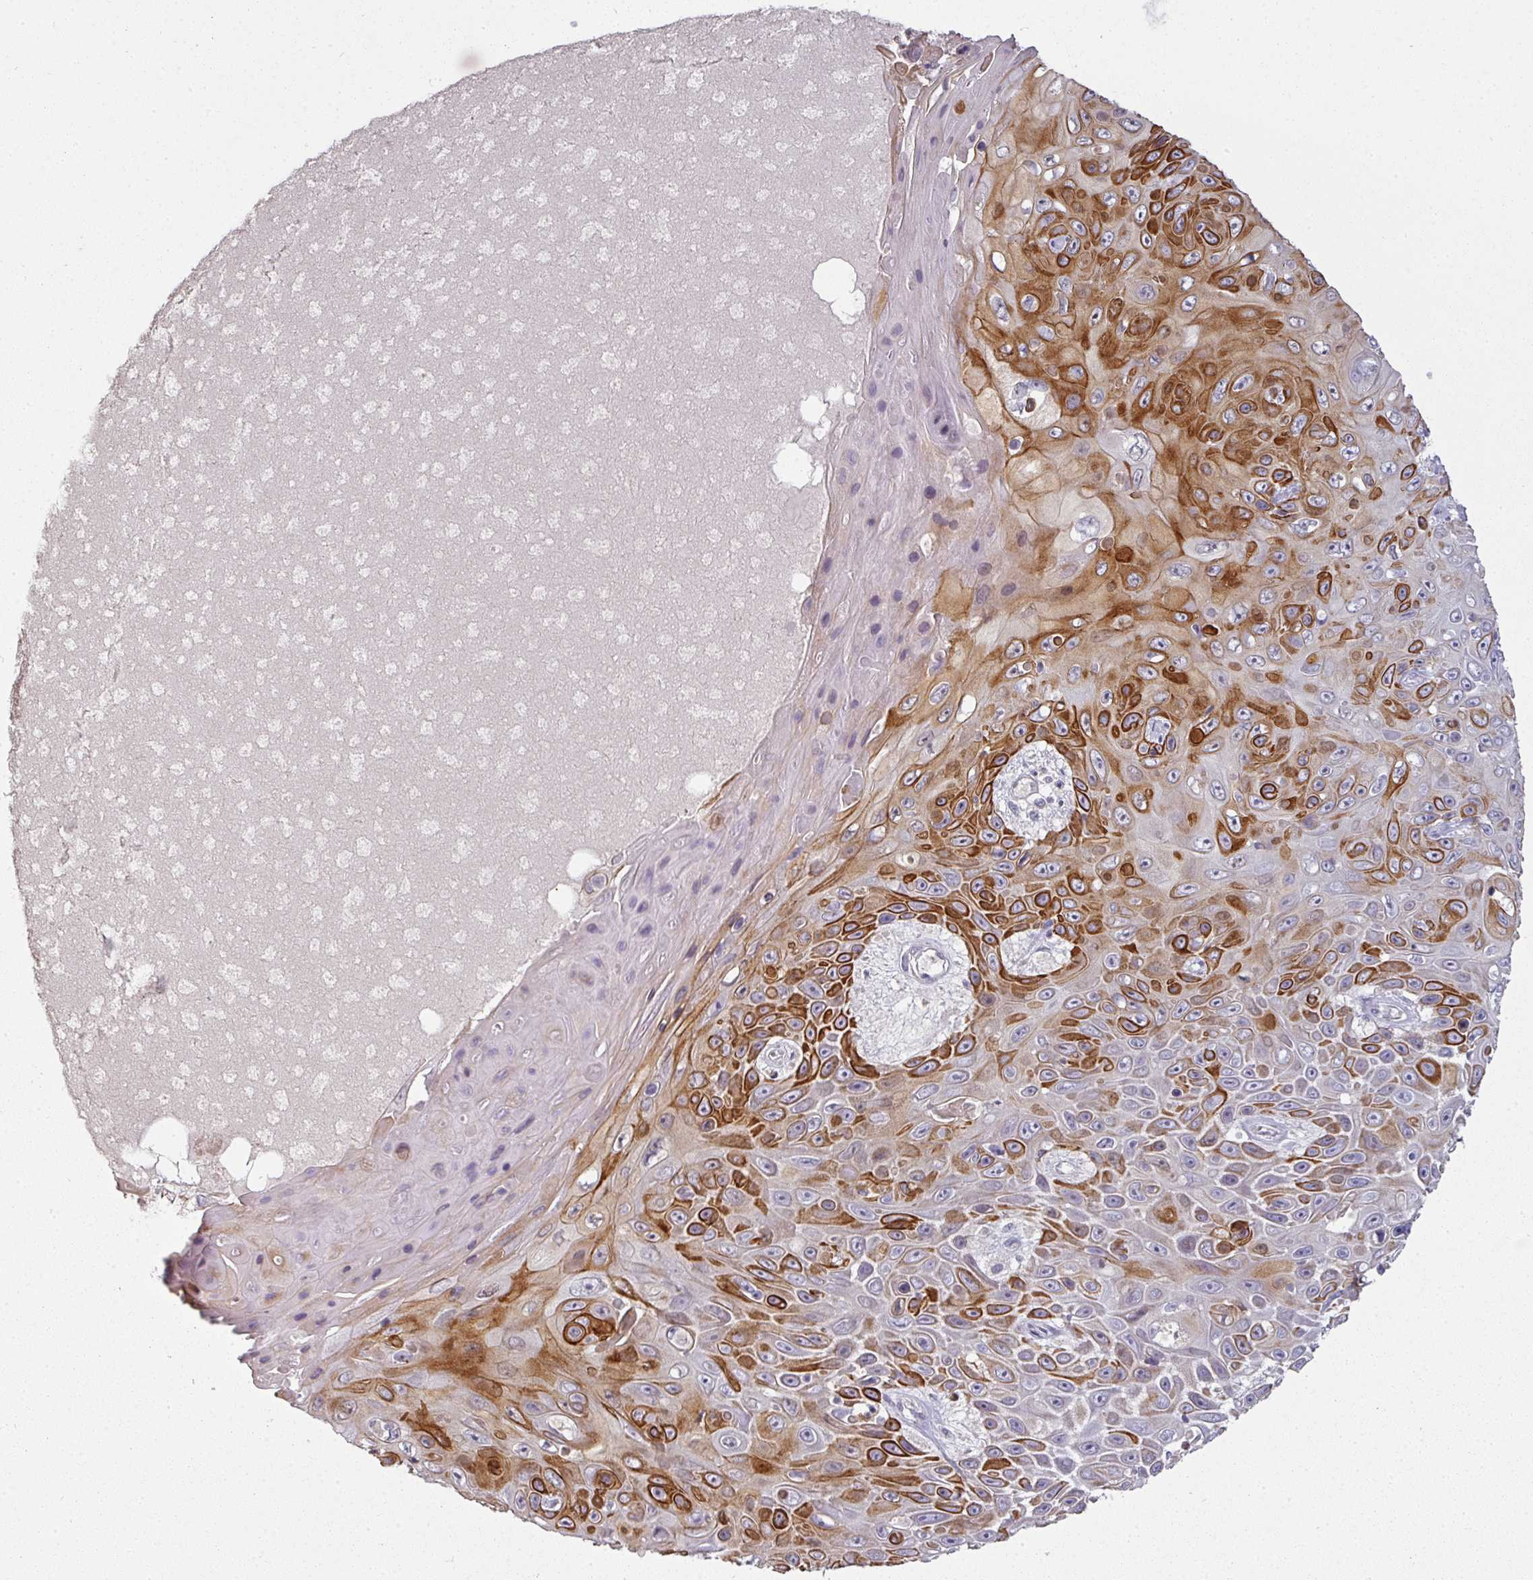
{"staining": {"intensity": "strong", "quantity": ">75%", "location": "cytoplasmic/membranous"}, "tissue": "skin cancer", "cell_type": "Tumor cells", "image_type": "cancer", "snomed": [{"axis": "morphology", "description": "Squamous cell carcinoma, NOS"}, {"axis": "topography", "description": "Skin"}], "caption": "Immunohistochemical staining of human skin cancer displays high levels of strong cytoplasmic/membranous protein positivity in approximately >75% of tumor cells.", "gene": "GTF2H3", "patient": {"sex": "male", "age": 82}}